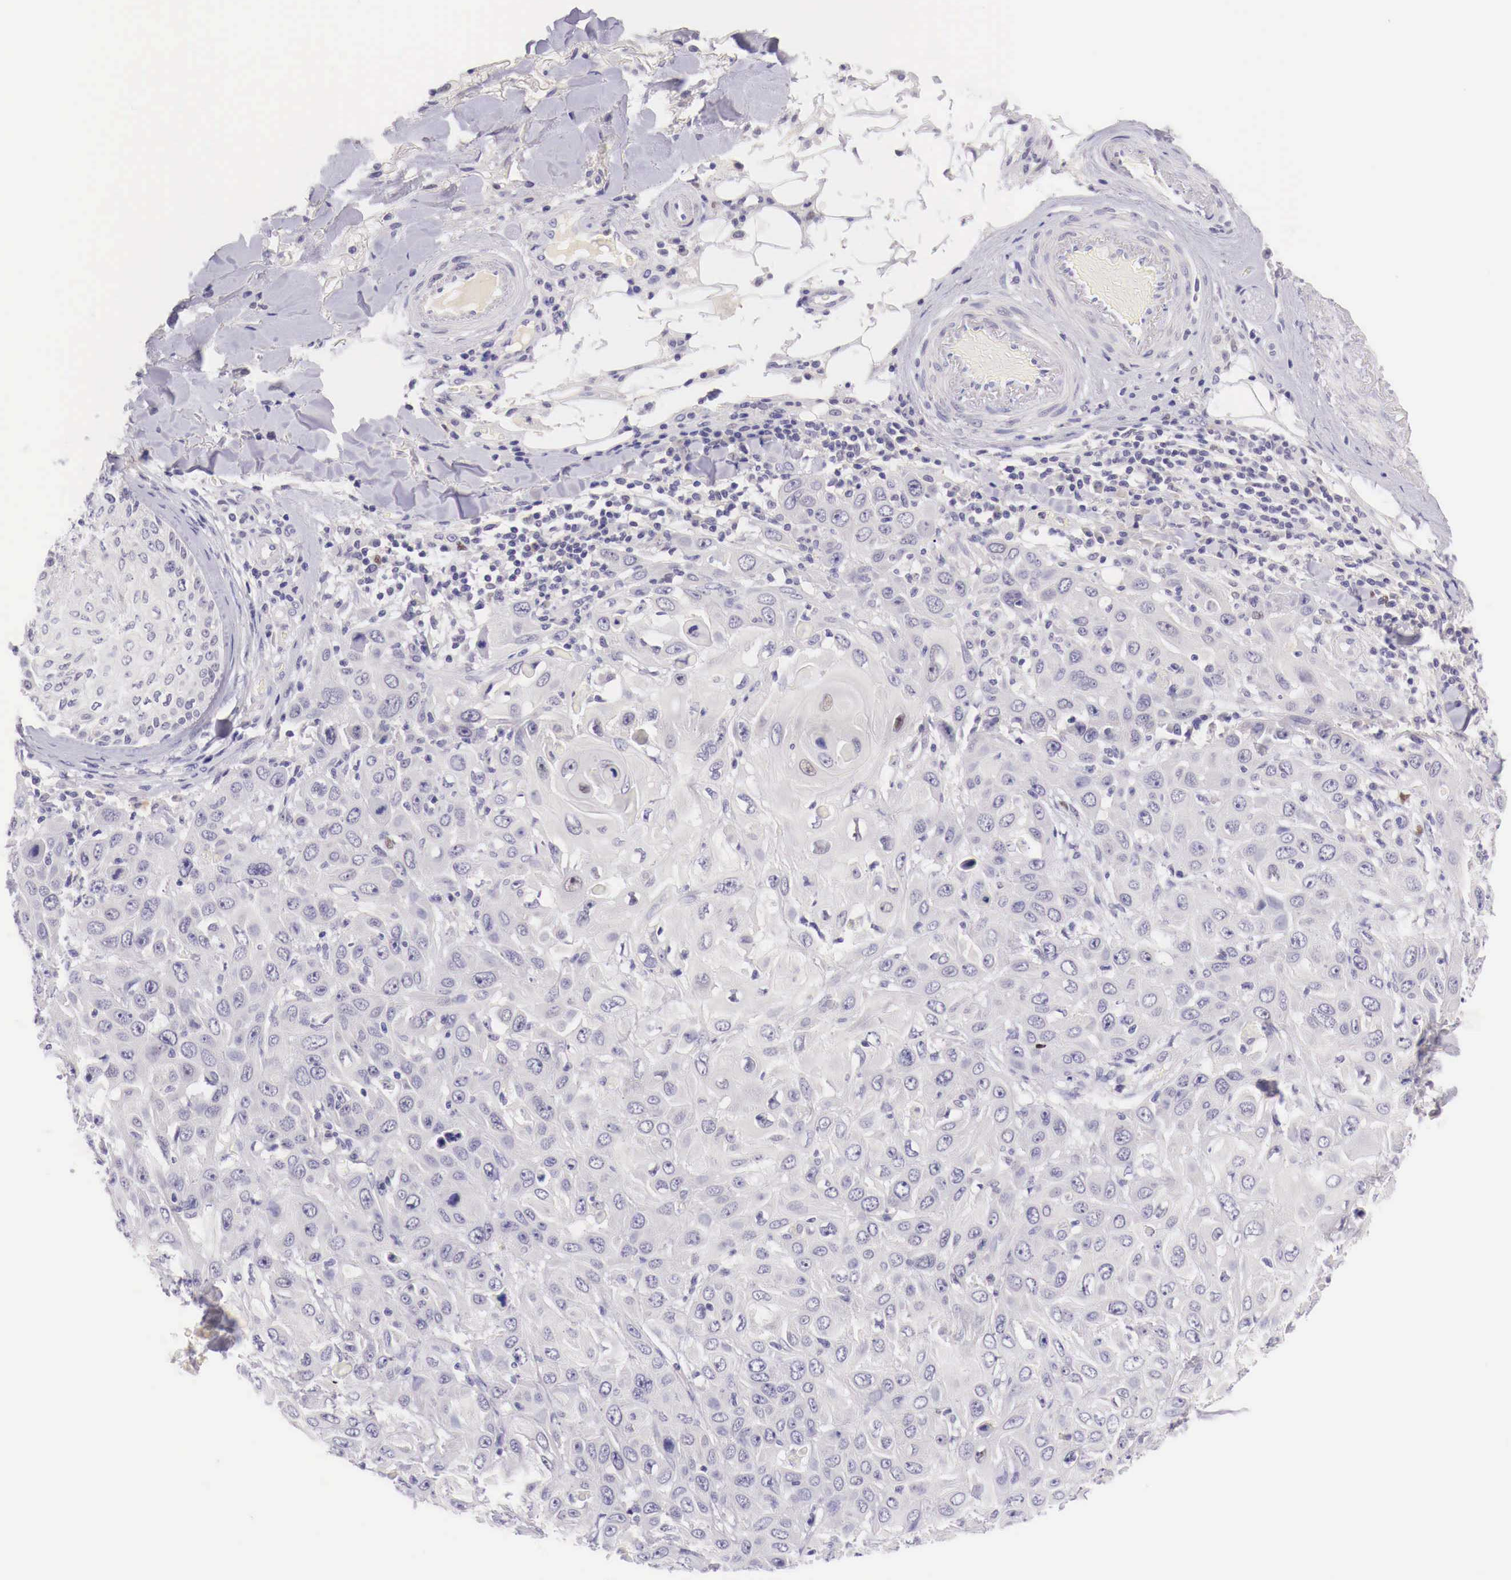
{"staining": {"intensity": "negative", "quantity": "none", "location": "none"}, "tissue": "skin cancer", "cell_type": "Tumor cells", "image_type": "cancer", "snomed": [{"axis": "morphology", "description": "Squamous cell carcinoma, NOS"}, {"axis": "topography", "description": "Skin"}], "caption": "An immunohistochemistry (IHC) photomicrograph of skin cancer is shown. There is no staining in tumor cells of skin cancer.", "gene": "BCL6", "patient": {"sex": "male", "age": 84}}